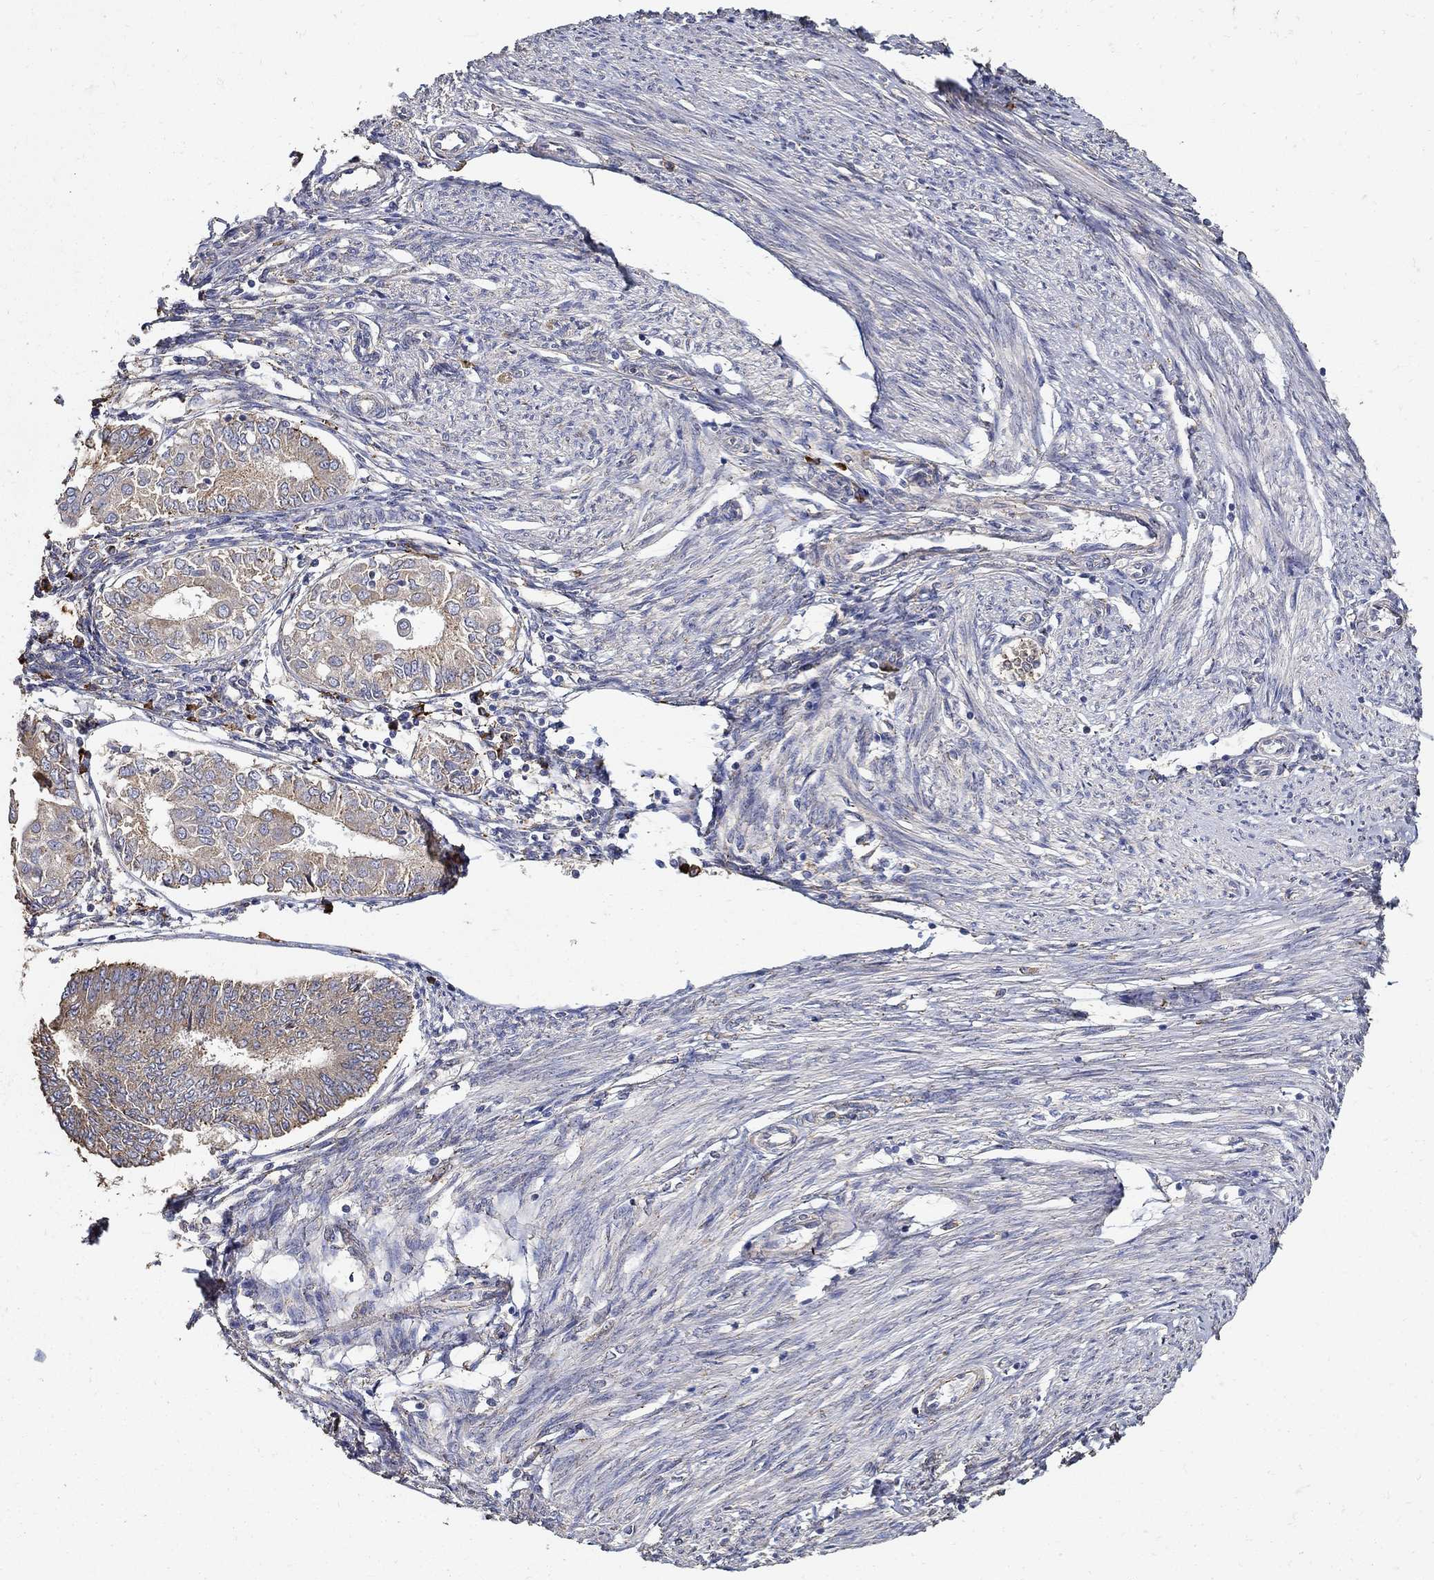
{"staining": {"intensity": "weak", "quantity": ">75%", "location": "cytoplasmic/membranous"}, "tissue": "endometrial cancer", "cell_type": "Tumor cells", "image_type": "cancer", "snomed": [{"axis": "morphology", "description": "Adenocarcinoma, NOS"}, {"axis": "topography", "description": "Endometrium"}], "caption": "Adenocarcinoma (endometrial) stained with a protein marker displays weak staining in tumor cells.", "gene": "EMILIN3", "patient": {"sex": "female", "age": 68}}